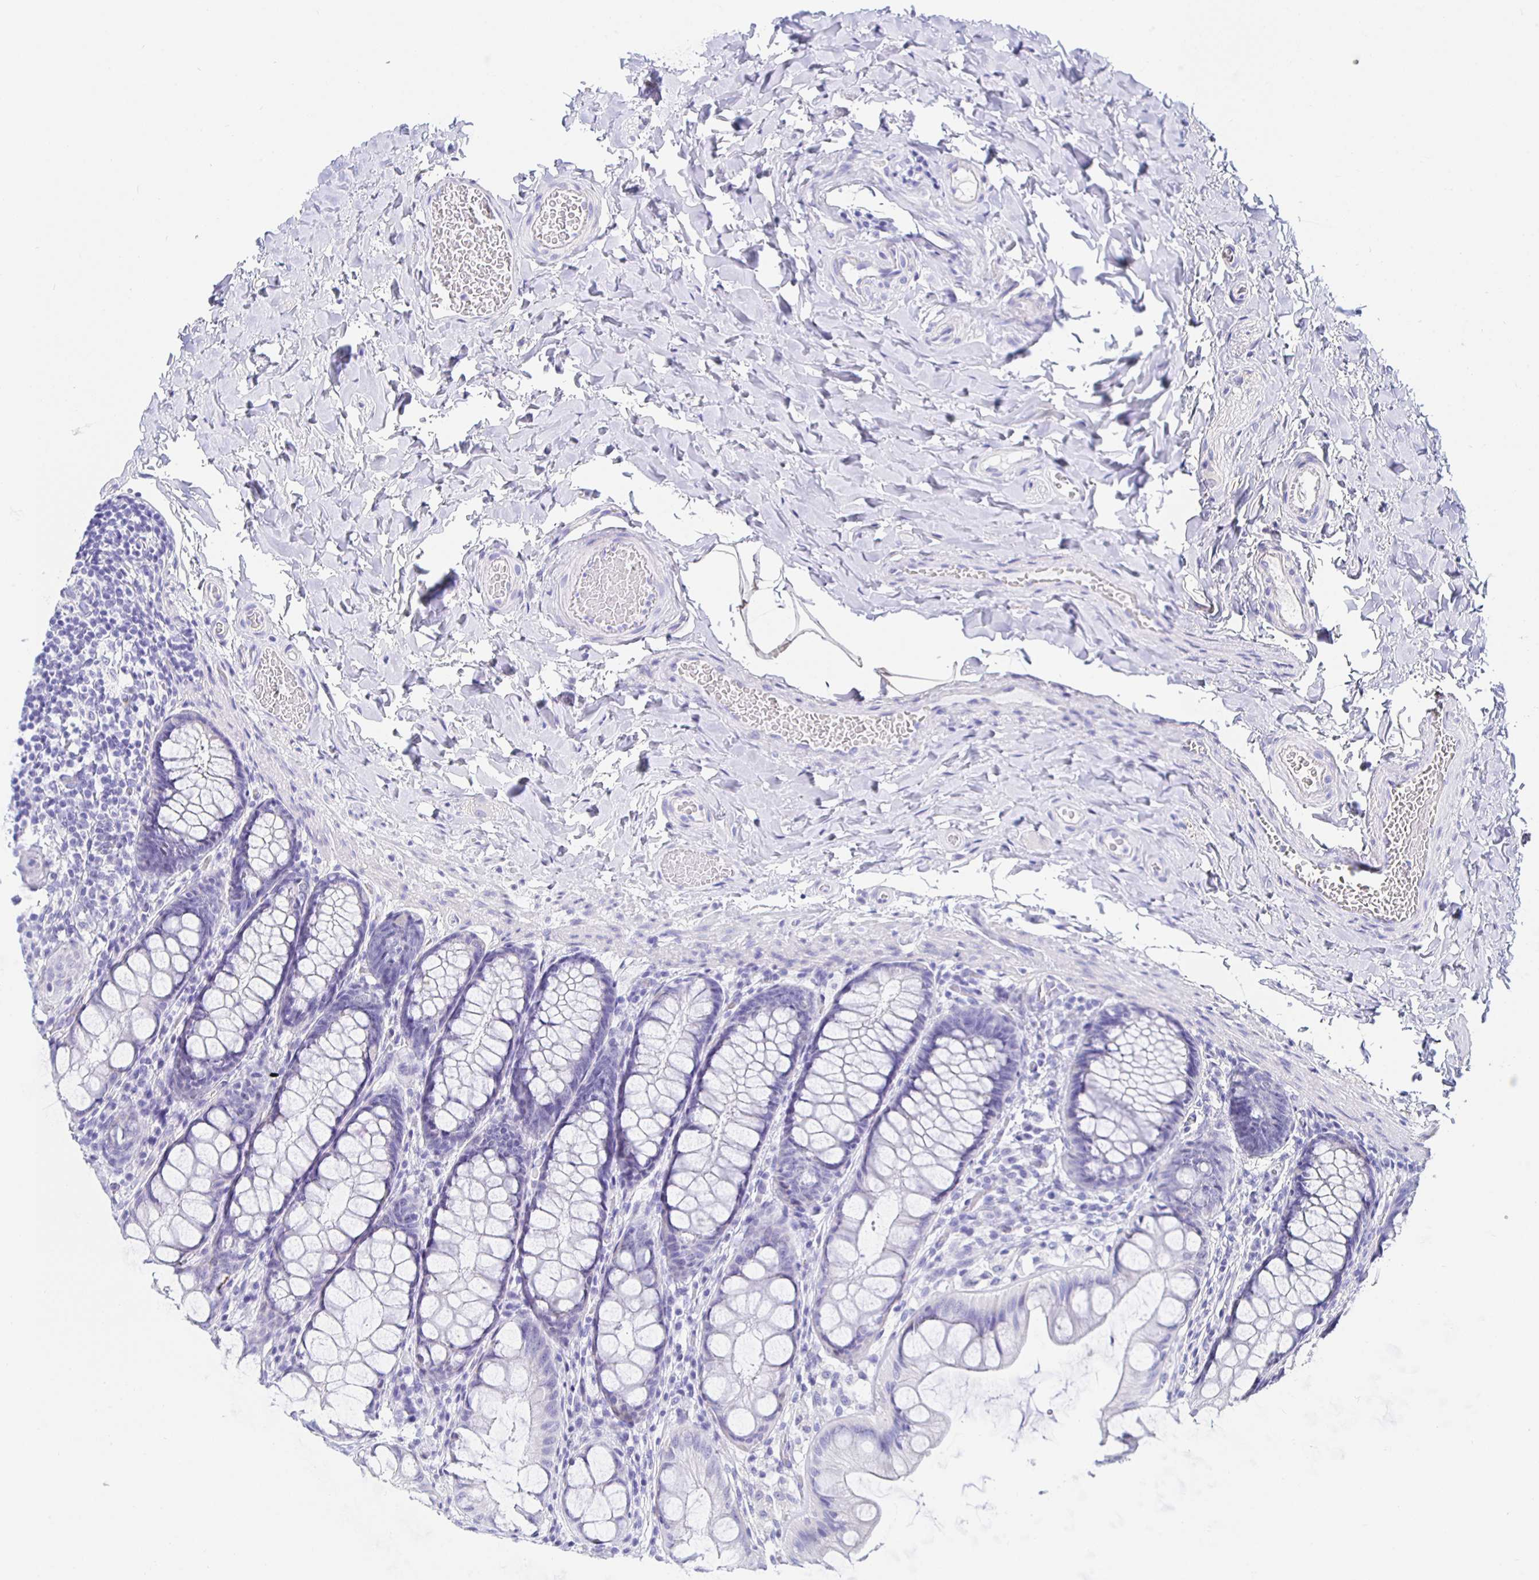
{"staining": {"intensity": "negative", "quantity": "none", "location": "none"}, "tissue": "colon", "cell_type": "Endothelial cells", "image_type": "normal", "snomed": [{"axis": "morphology", "description": "Normal tissue, NOS"}, {"axis": "topography", "description": "Colon"}], "caption": "Immunohistochemistry (IHC) photomicrograph of benign human colon stained for a protein (brown), which shows no staining in endothelial cells.", "gene": "HSPA4L", "patient": {"sex": "male", "age": 47}}